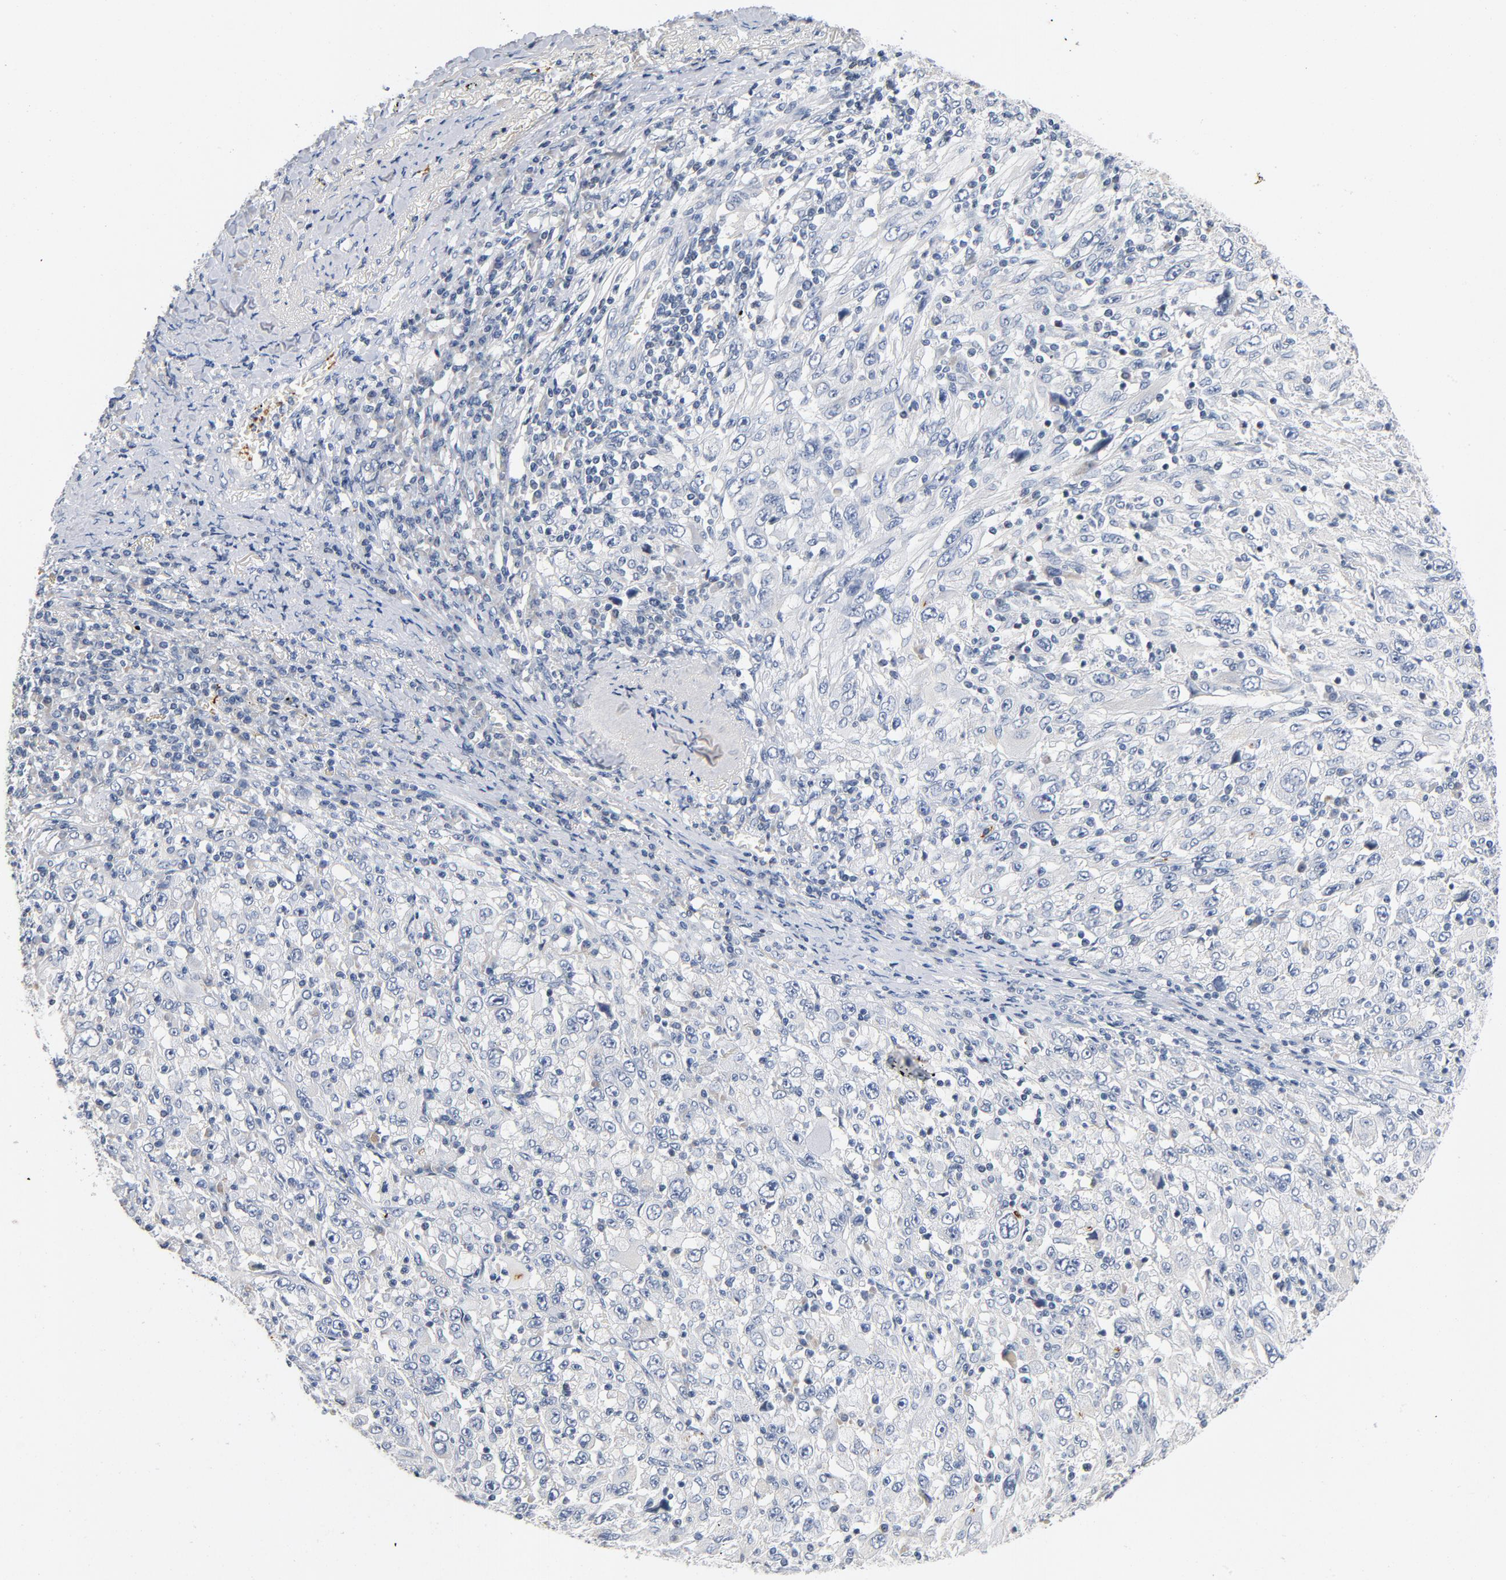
{"staining": {"intensity": "negative", "quantity": "none", "location": "none"}, "tissue": "melanoma", "cell_type": "Tumor cells", "image_type": "cancer", "snomed": [{"axis": "morphology", "description": "Malignant melanoma, Metastatic site"}, {"axis": "topography", "description": "Skin"}], "caption": "Malignant melanoma (metastatic site) stained for a protein using immunohistochemistry shows no expression tumor cells.", "gene": "PIM1", "patient": {"sex": "female", "age": 56}}